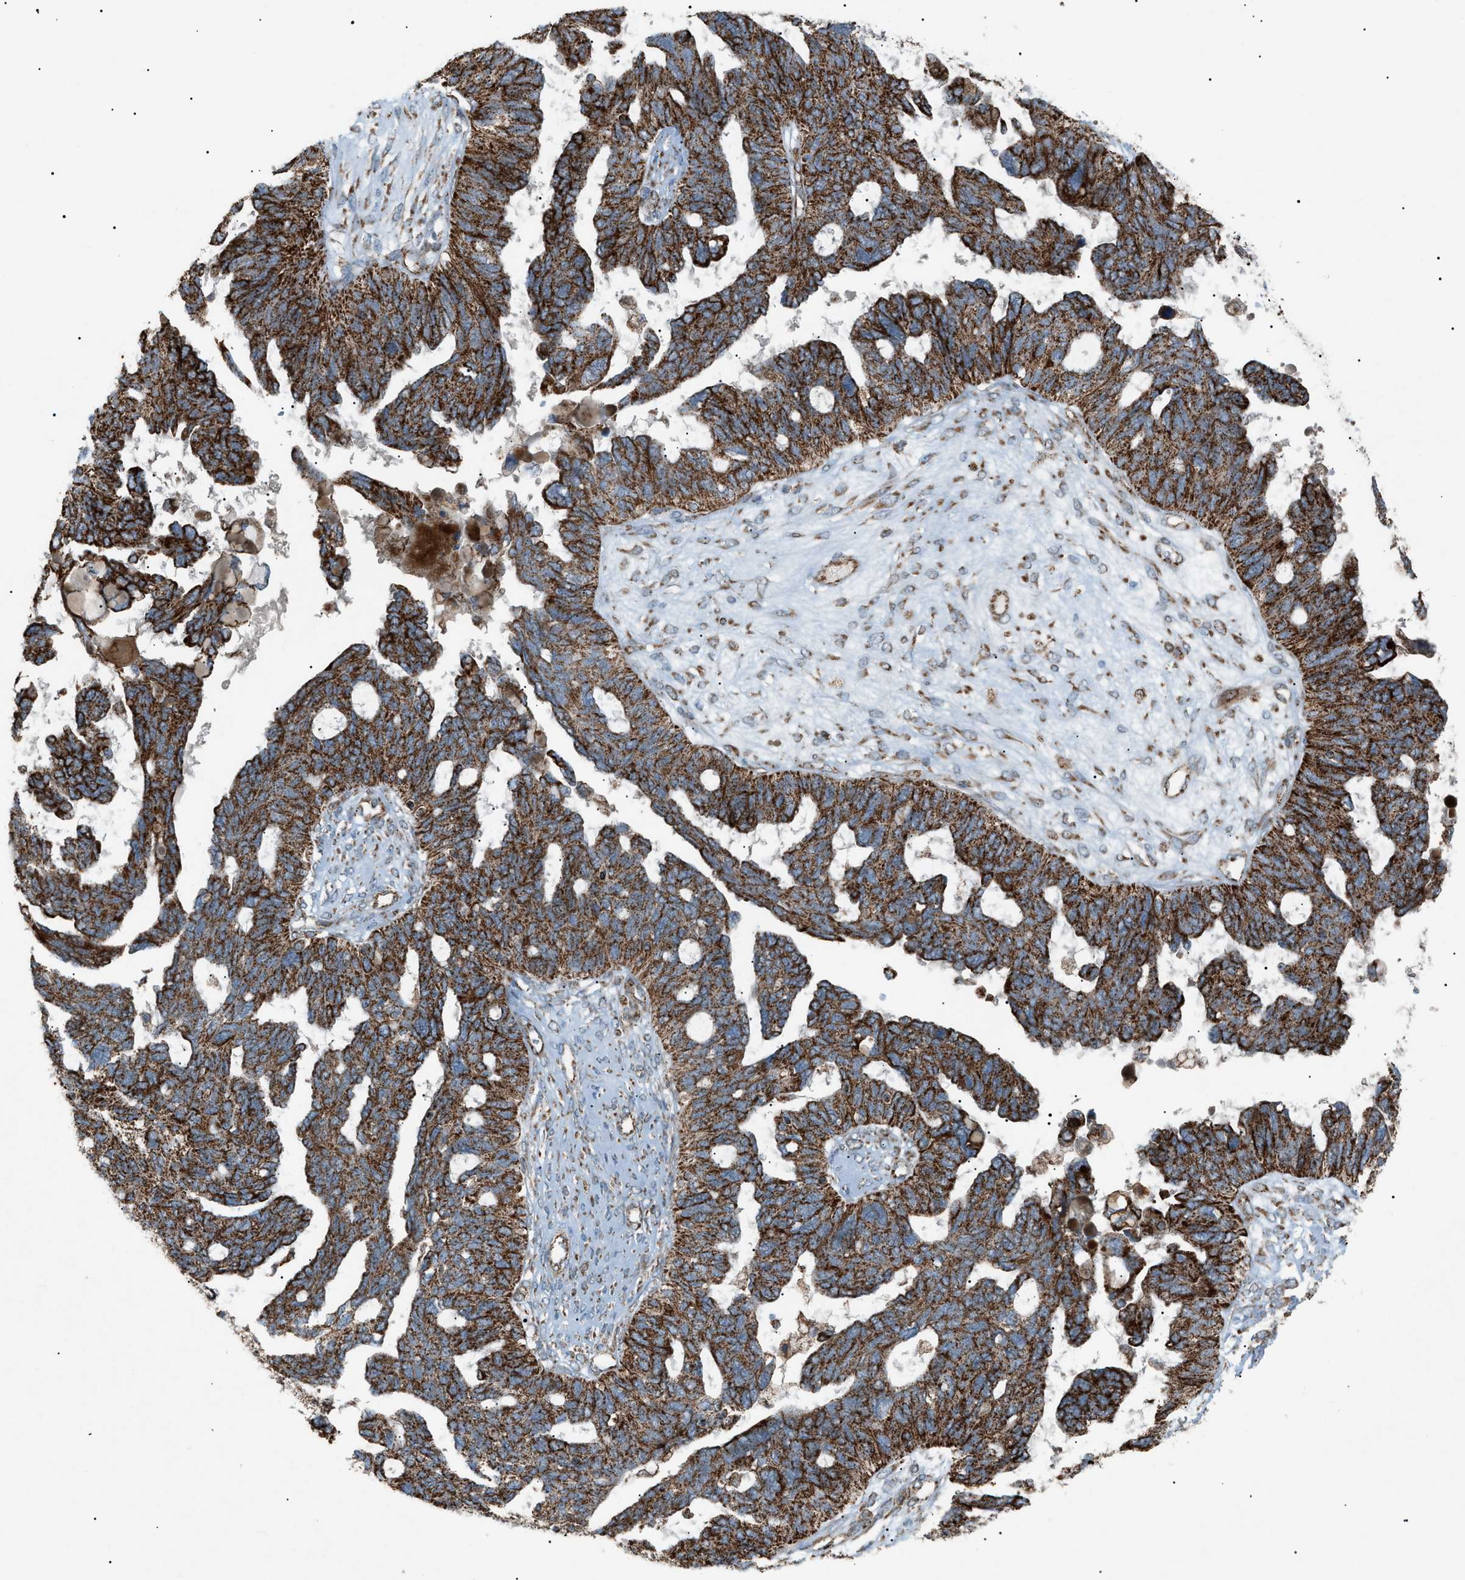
{"staining": {"intensity": "strong", "quantity": ">75%", "location": "cytoplasmic/membranous"}, "tissue": "ovarian cancer", "cell_type": "Tumor cells", "image_type": "cancer", "snomed": [{"axis": "morphology", "description": "Cystadenocarcinoma, serous, NOS"}, {"axis": "topography", "description": "Ovary"}], "caption": "Immunohistochemical staining of human serous cystadenocarcinoma (ovarian) shows high levels of strong cytoplasmic/membranous protein staining in approximately >75% of tumor cells.", "gene": "C1GALT1C1", "patient": {"sex": "female", "age": 79}}